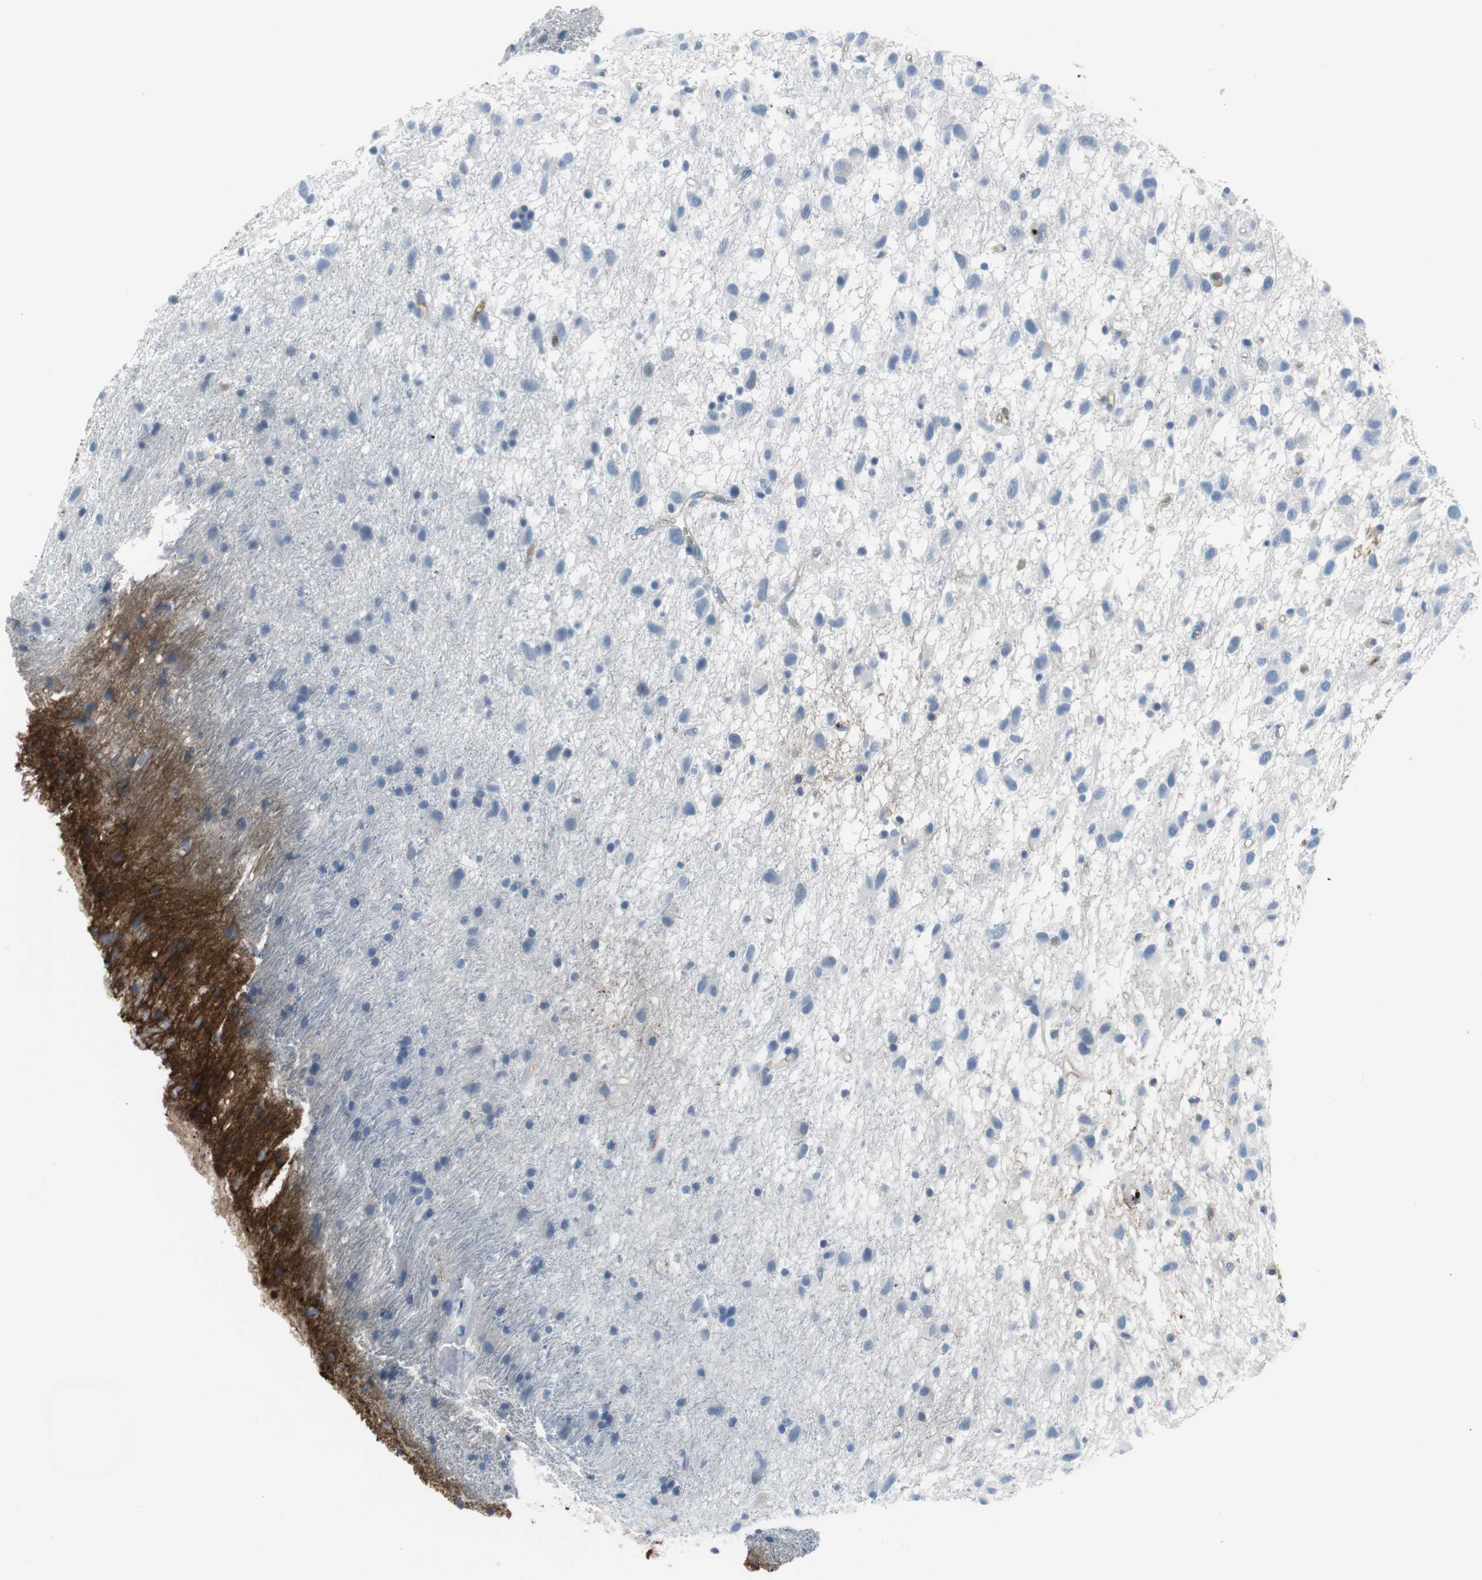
{"staining": {"intensity": "negative", "quantity": "none", "location": "none"}, "tissue": "glioma", "cell_type": "Tumor cells", "image_type": "cancer", "snomed": [{"axis": "morphology", "description": "Glioma, malignant, Low grade"}, {"axis": "topography", "description": "Brain"}], "caption": "IHC of human malignant low-grade glioma shows no staining in tumor cells.", "gene": "APCS", "patient": {"sex": "male", "age": 77}}